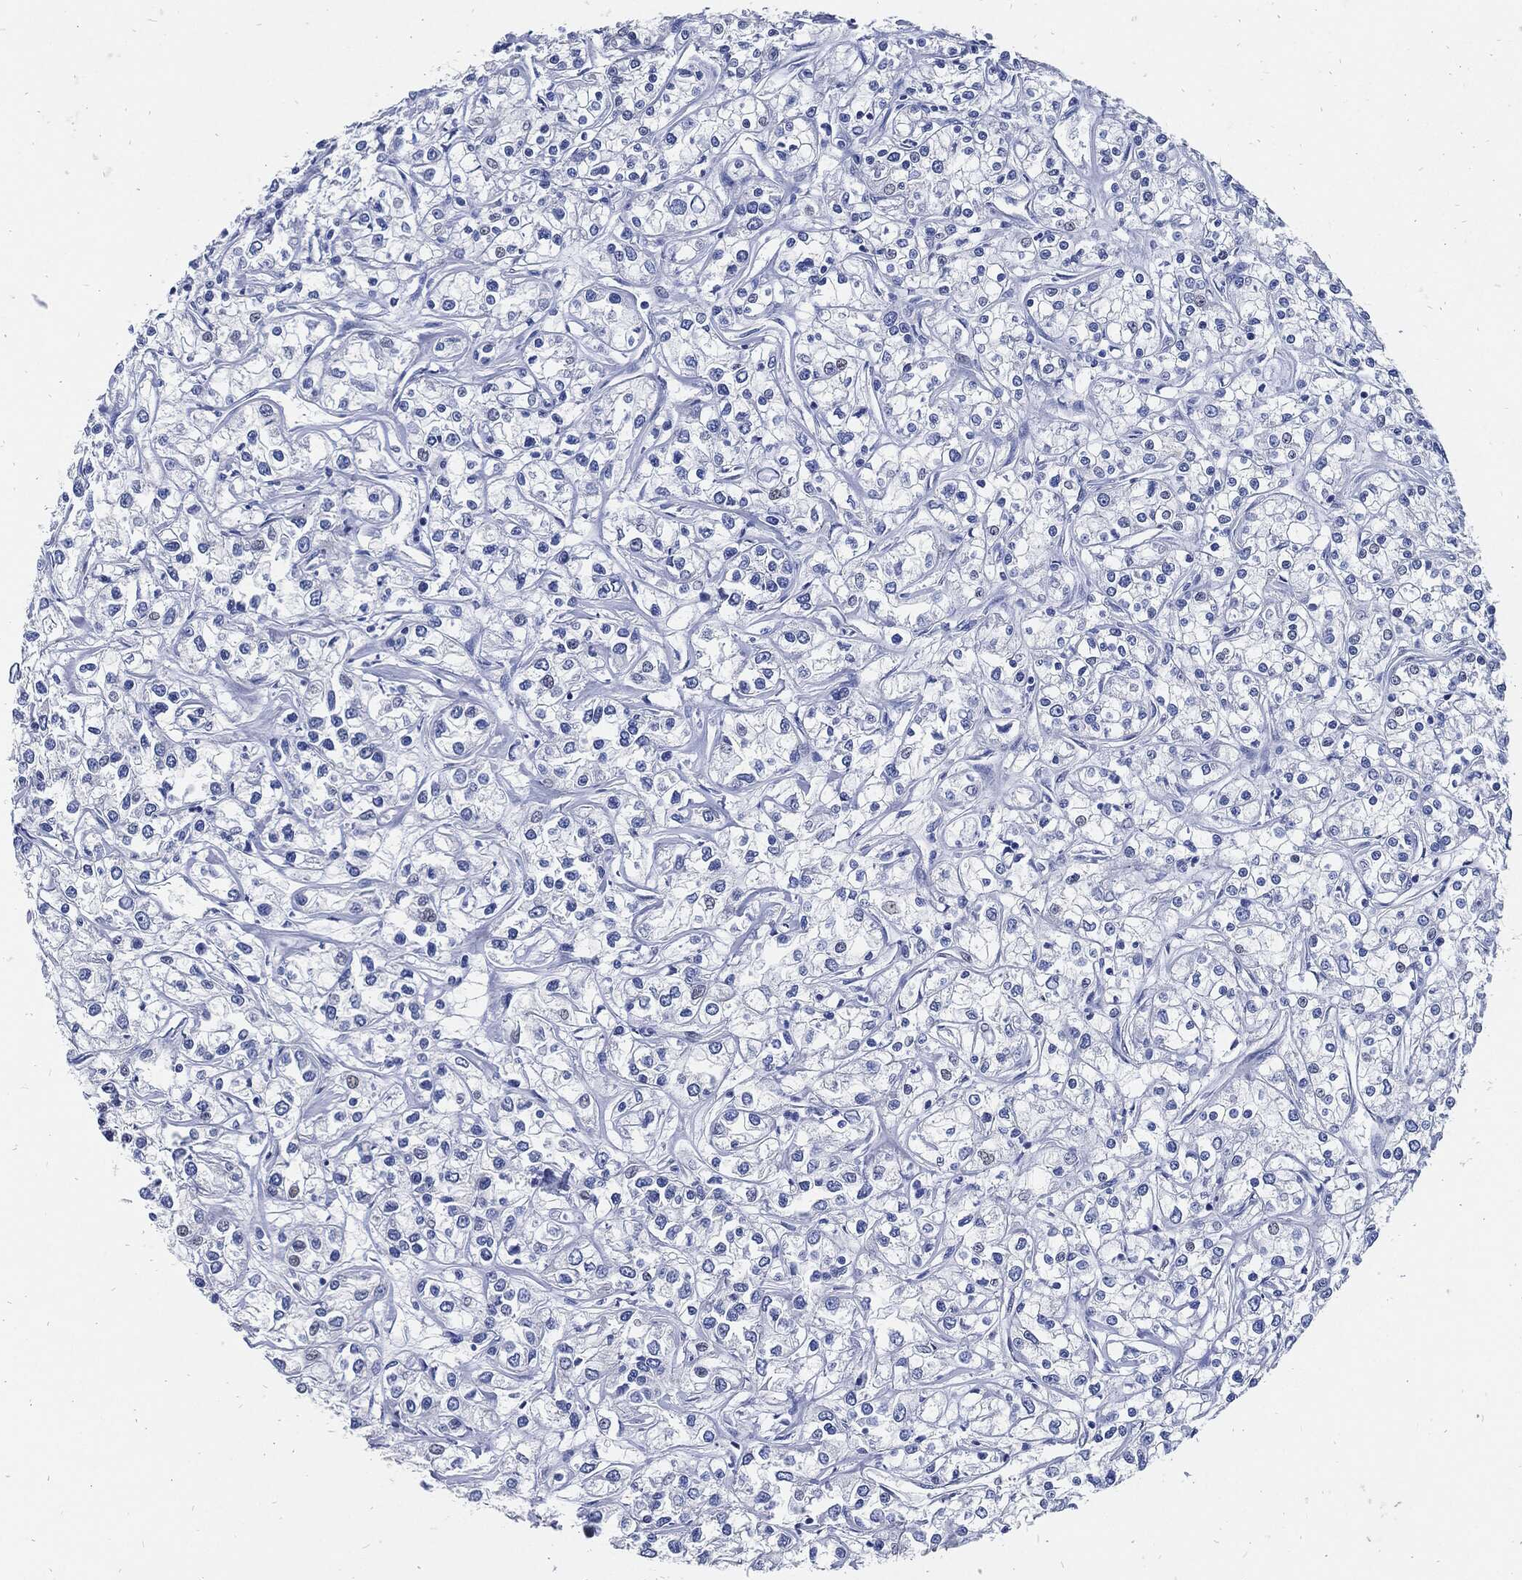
{"staining": {"intensity": "negative", "quantity": "none", "location": "none"}, "tissue": "renal cancer", "cell_type": "Tumor cells", "image_type": "cancer", "snomed": [{"axis": "morphology", "description": "Adenocarcinoma, NOS"}, {"axis": "topography", "description": "Kidney"}], "caption": "A photomicrograph of human renal cancer (adenocarcinoma) is negative for staining in tumor cells.", "gene": "FABP4", "patient": {"sex": "female", "age": 59}}